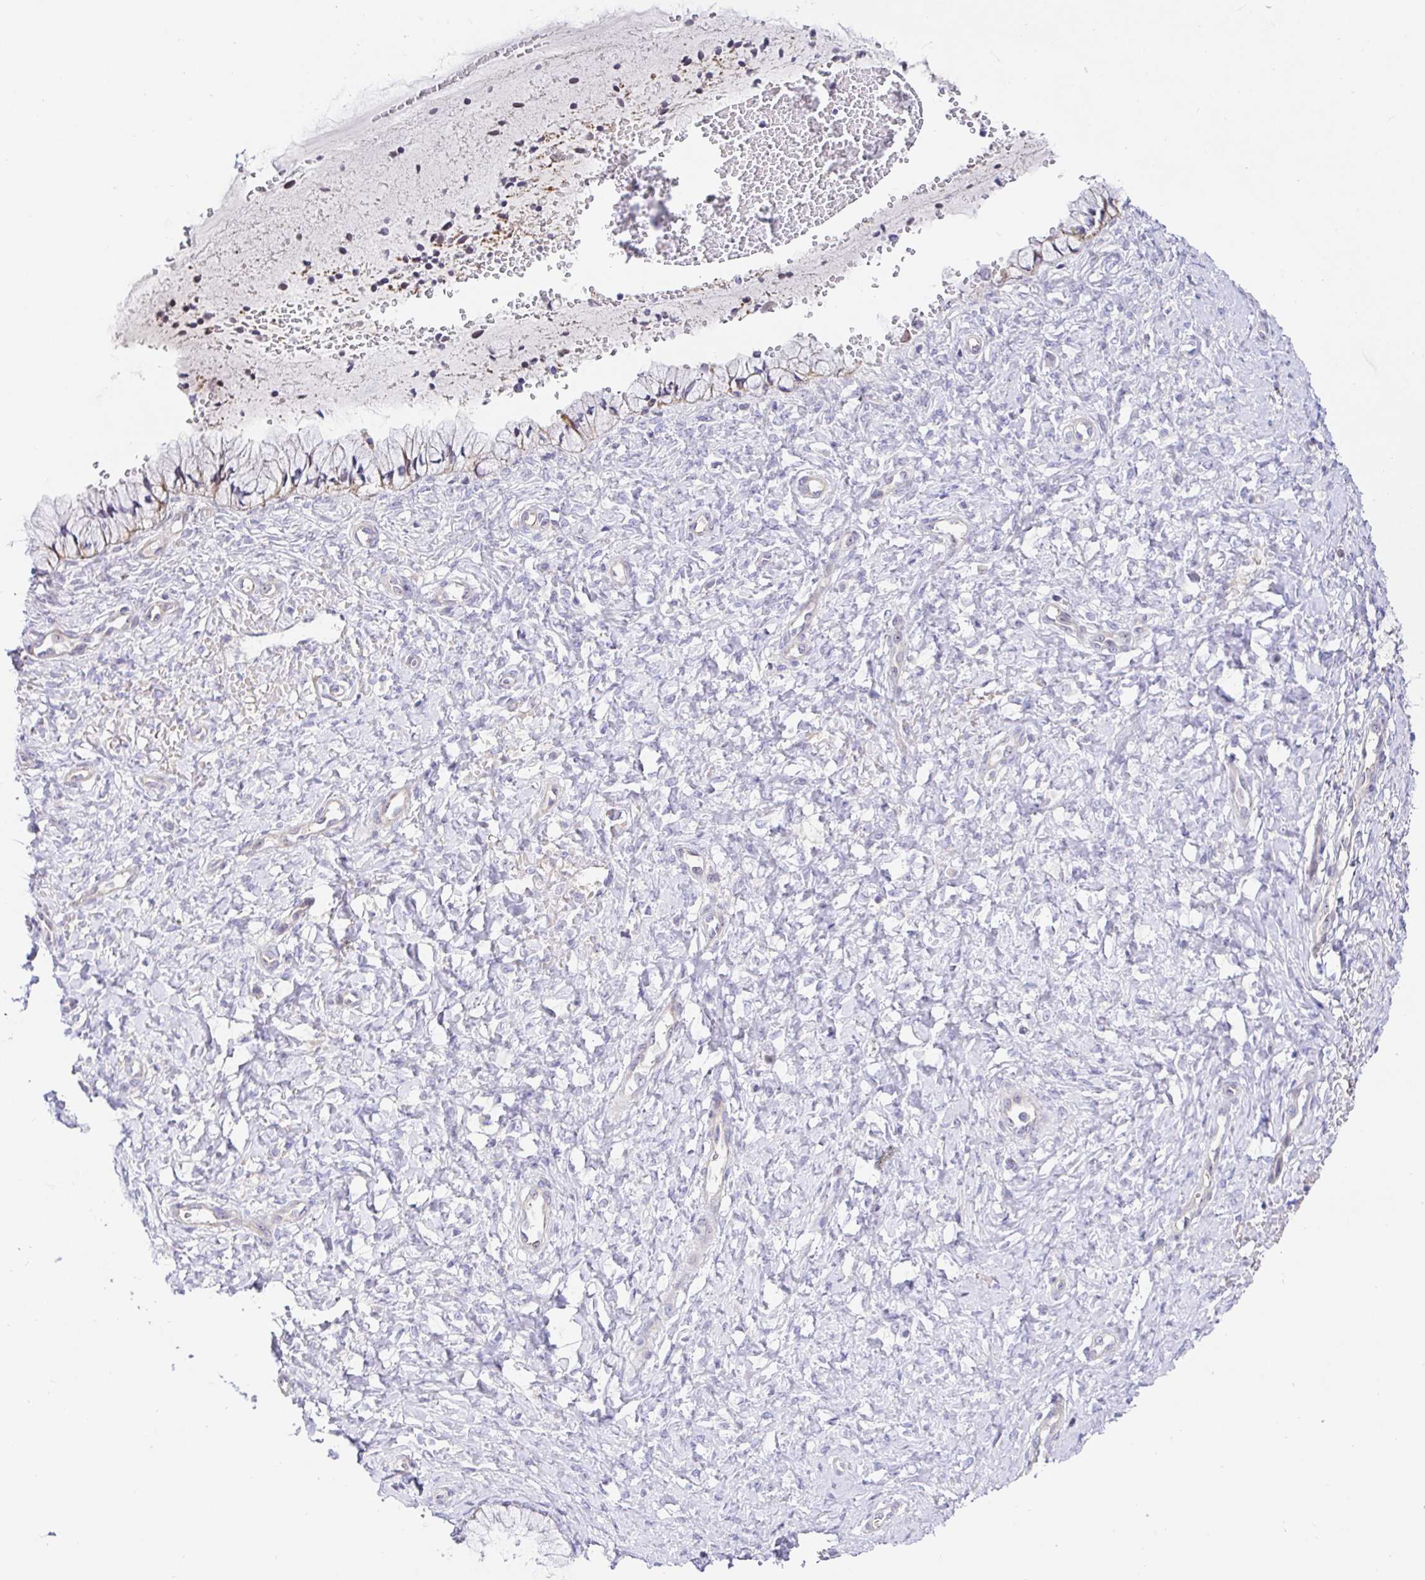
{"staining": {"intensity": "negative", "quantity": "none", "location": "none"}, "tissue": "cervix", "cell_type": "Glandular cells", "image_type": "normal", "snomed": [{"axis": "morphology", "description": "Normal tissue, NOS"}, {"axis": "topography", "description": "Cervix"}], "caption": "IHC micrograph of normal human cervix stained for a protein (brown), which displays no staining in glandular cells.", "gene": "TIMELESS", "patient": {"sex": "female", "age": 37}}